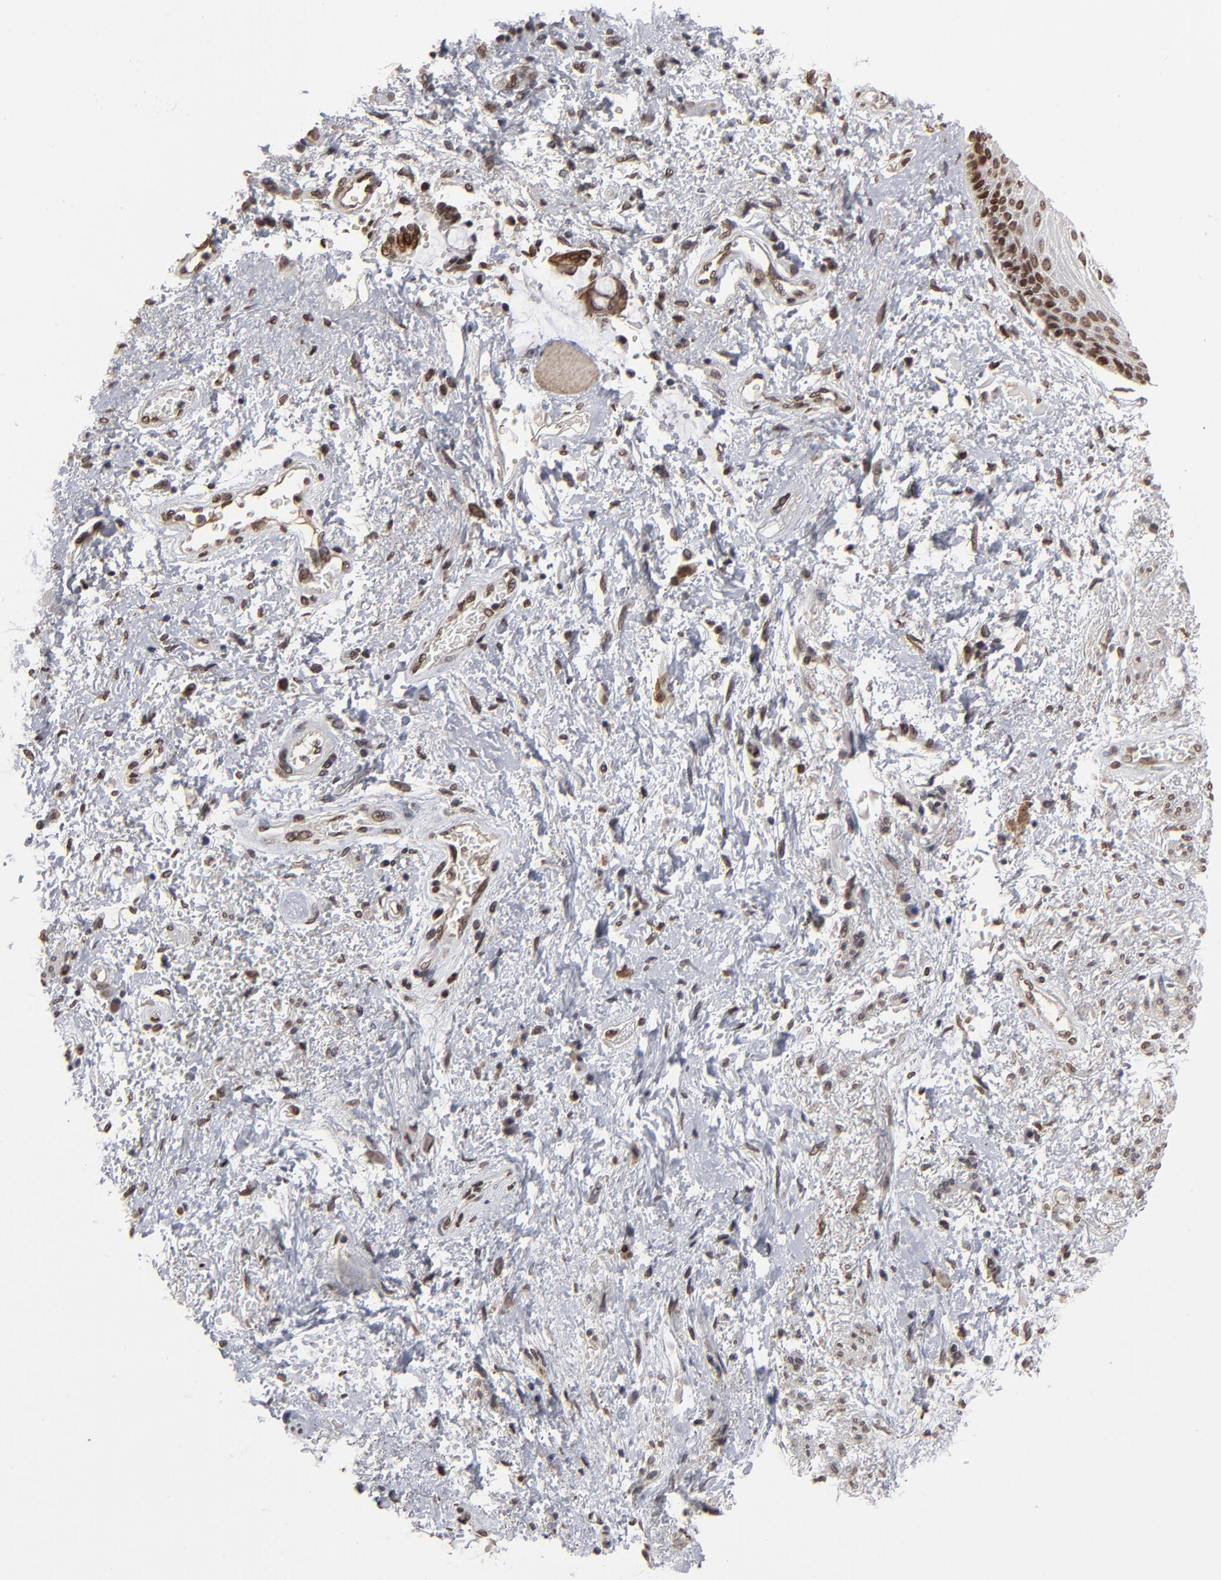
{"staining": {"intensity": "strong", "quantity": ">75%", "location": "nuclear"}, "tissue": "skin", "cell_type": "Epidermal cells", "image_type": "normal", "snomed": [{"axis": "morphology", "description": "Normal tissue, NOS"}, {"axis": "topography", "description": "Anal"}], "caption": "Immunohistochemical staining of normal human skin shows strong nuclear protein positivity in about >75% of epidermal cells.", "gene": "BAZ1A", "patient": {"sex": "female", "age": 46}}